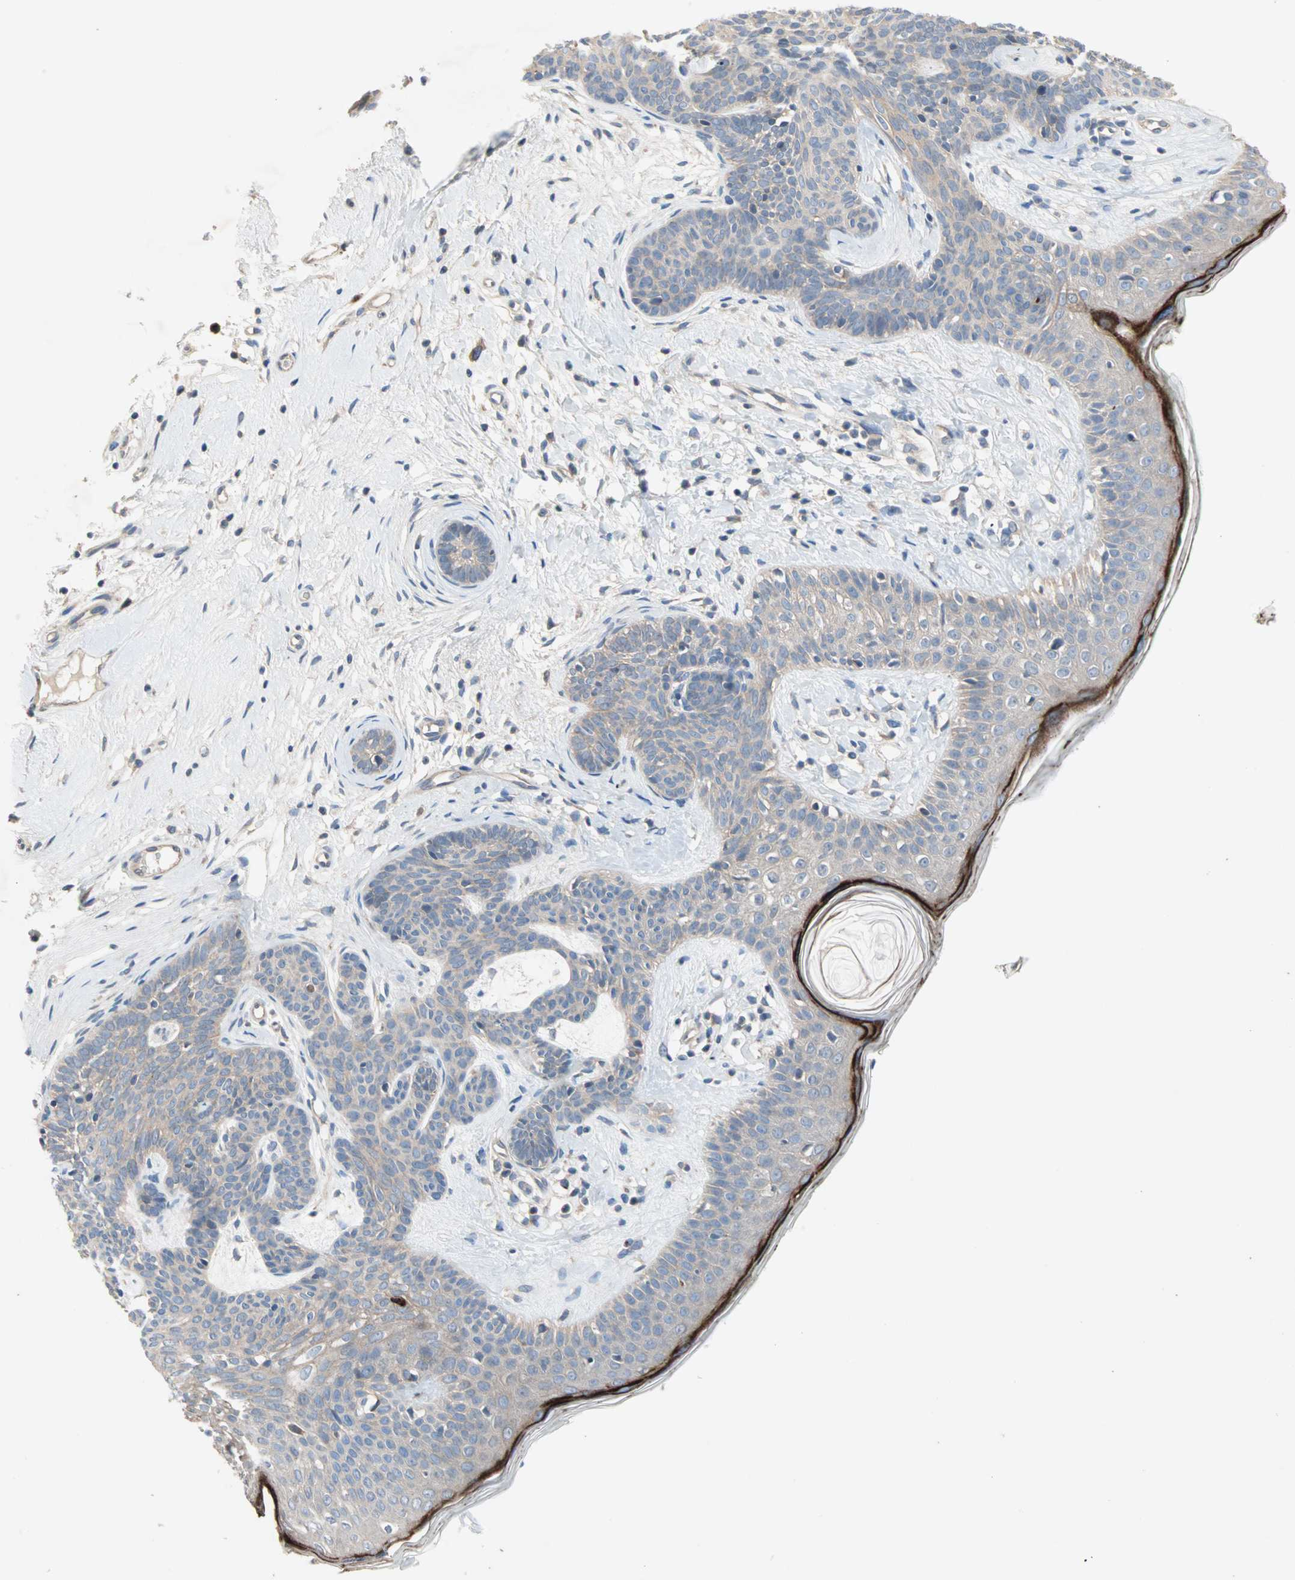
{"staining": {"intensity": "weak", "quantity": "<25%", "location": "cytoplasmic/membranous"}, "tissue": "skin cancer", "cell_type": "Tumor cells", "image_type": "cancer", "snomed": [{"axis": "morphology", "description": "Developmental malformation"}, {"axis": "morphology", "description": "Basal cell carcinoma"}, {"axis": "topography", "description": "Skin"}], "caption": "There is no significant expression in tumor cells of skin basal cell carcinoma. (IHC, brightfield microscopy, high magnification).", "gene": "PDE8A", "patient": {"sex": "female", "age": 62}}